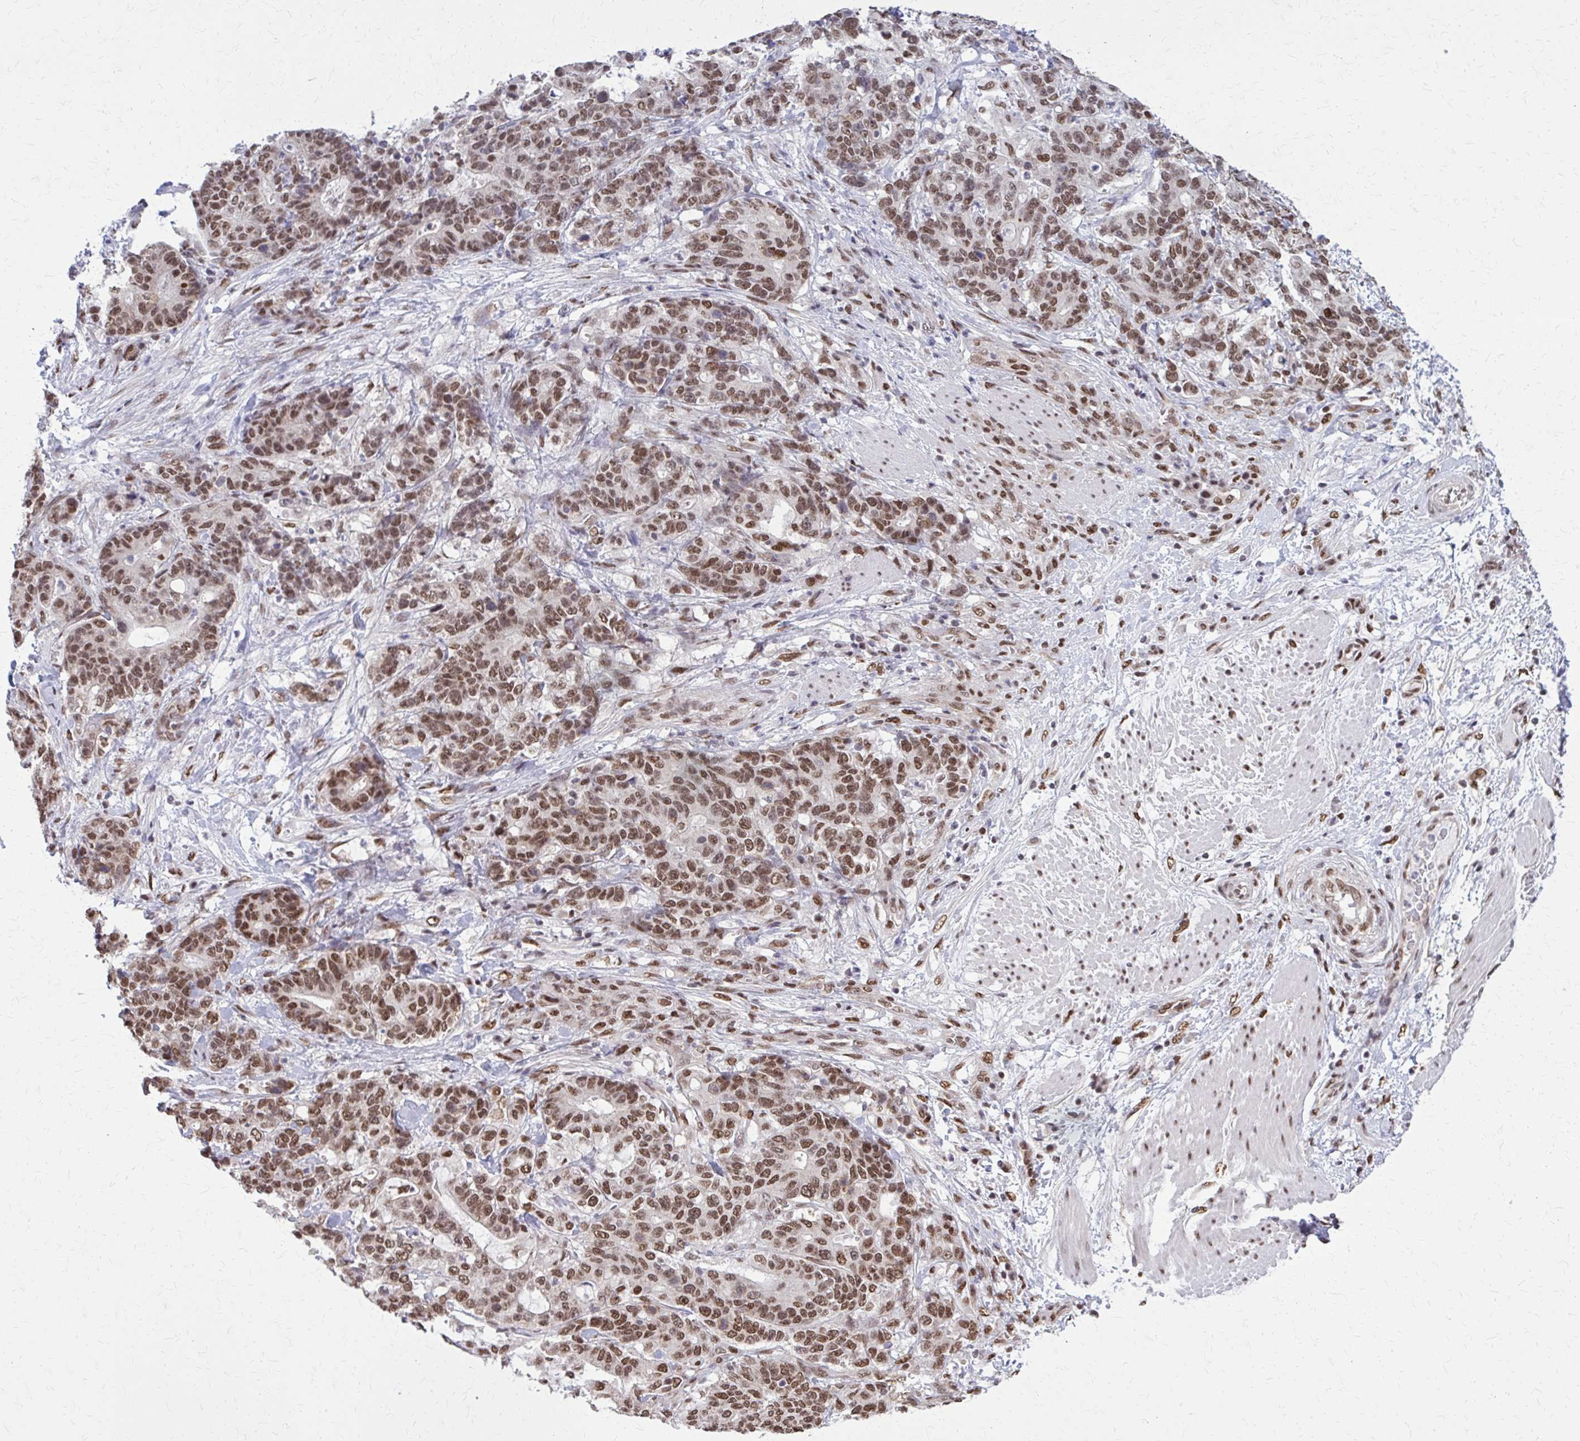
{"staining": {"intensity": "moderate", "quantity": ">75%", "location": "nuclear"}, "tissue": "stomach cancer", "cell_type": "Tumor cells", "image_type": "cancer", "snomed": [{"axis": "morphology", "description": "Normal tissue, NOS"}, {"axis": "morphology", "description": "Adenocarcinoma, NOS"}, {"axis": "topography", "description": "Stomach"}], "caption": "Human adenocarcinoma (stomach) stained with a protein marker shows moderate staining in tumor cells.", "gene": "TTF1", "patient": {"sex": "female", "age": 64}}